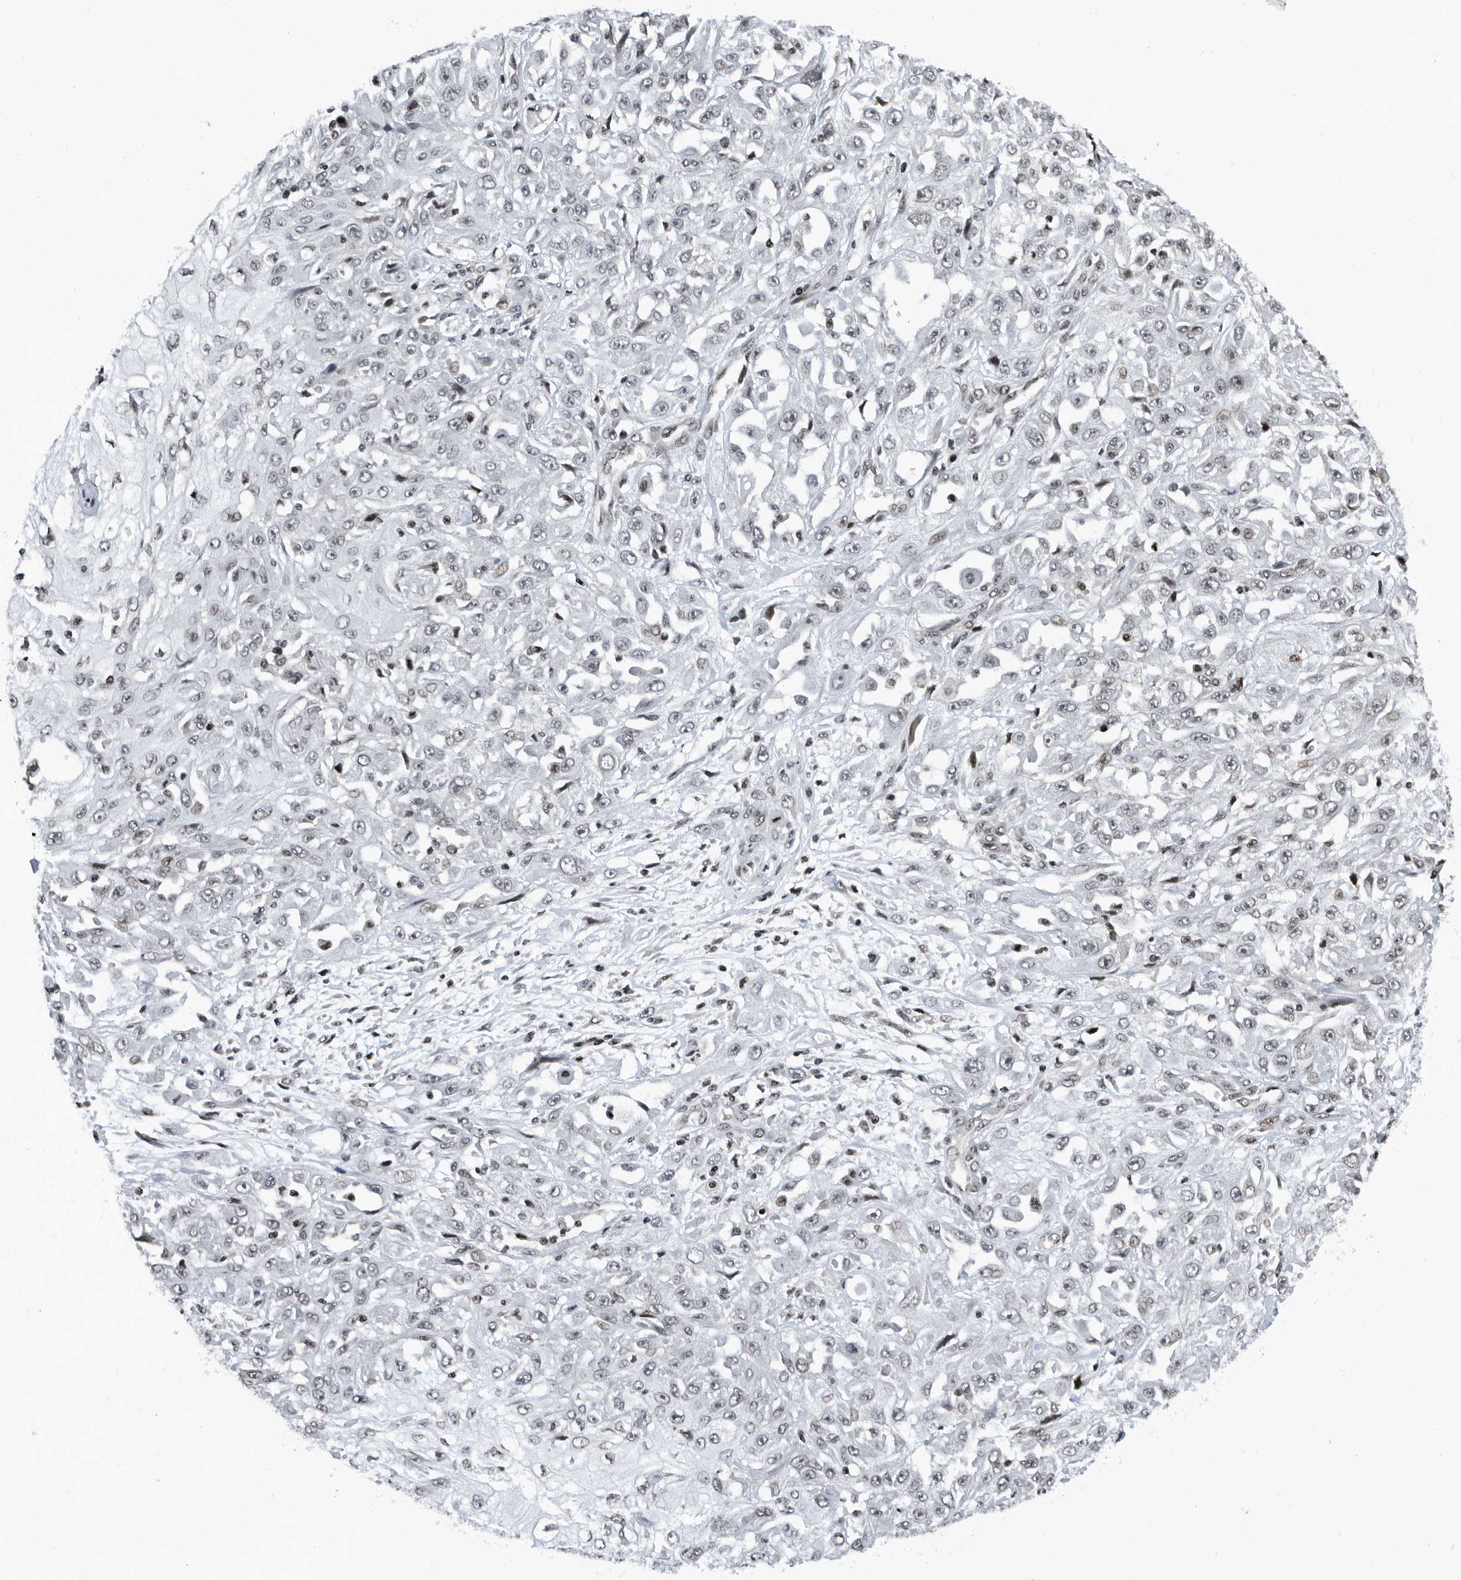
{"staining": {"intensity": "weak", "quantity": "<25%", "location": "nuclear"}, "tissue": "skin cancer", "cell_type": "Tumor cells", "image_type": "cancer", "snomed": [{"axis": "morphology", "description": "Squamous cell carcinoma, NOS"}, {"axis": "morphology", "description": "Squamous cell carcinoma, metastatic, NOS"}, {"axis": "topography", "description": "Skin"}, {"axis": "topography", "description": "Lymph node"}], "caption": "An IHC photomicrograph of skin cancer (squamous cell carcinoma) is shown. There is no staining in tumor cells of skin cancer (squamous cell carcinoma).", "gene": "SNRNP48", "patient": {"sex": "male", "age": 75}}